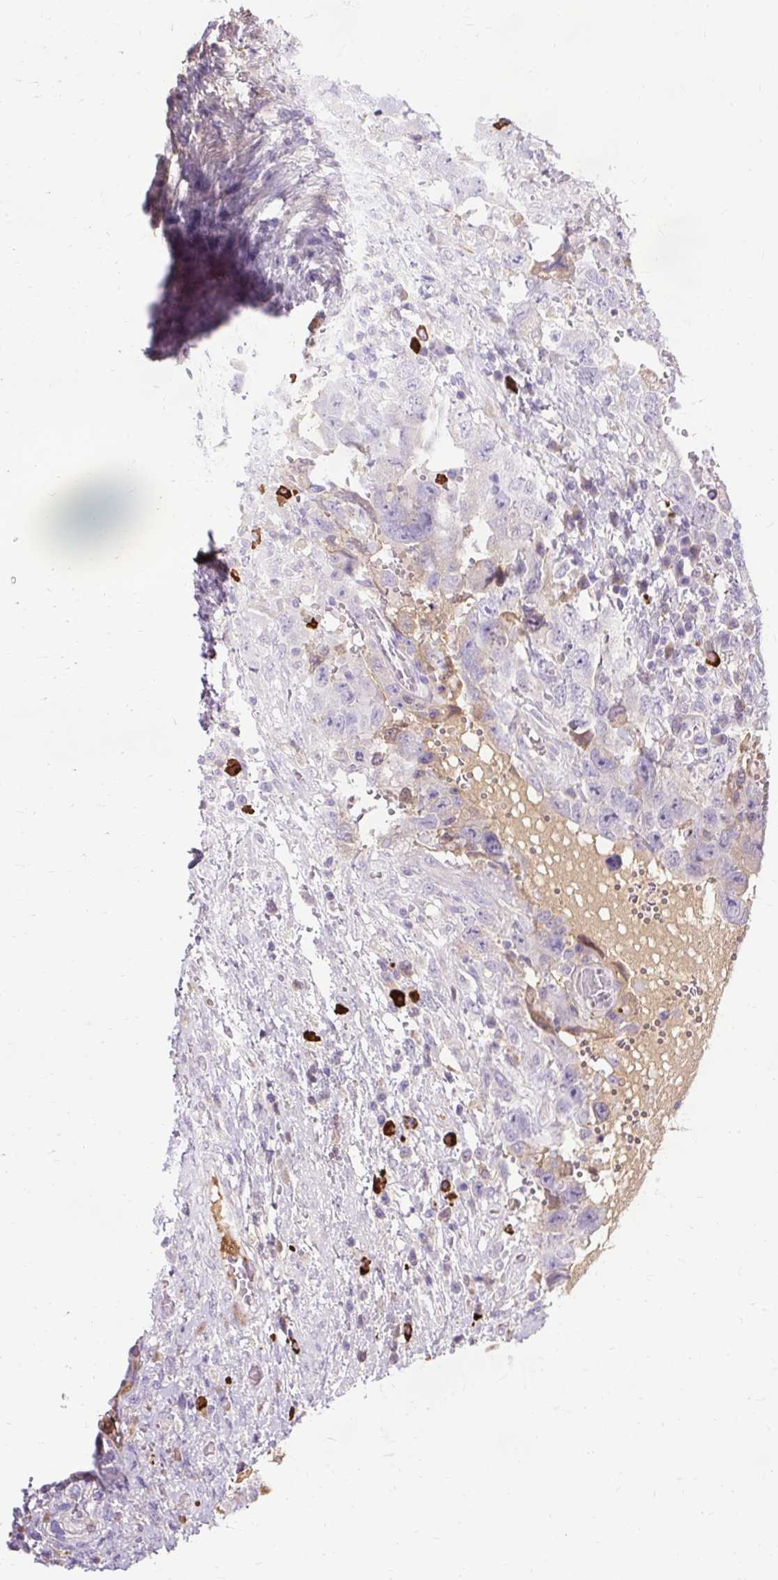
{"staining": {"intensity": "negative", "quantity": "none", "location": "none"}, "tissue": "testis cancer", "cell_type": "Tumor cells", "image_type": "cancer", "snomed": [{"axis": "morphology", "description": "Carcinoma, Embryonal, NOS"}, {"axis": "topography", "description": "Testis"}], "caption": "Immunohistochemical staining of testis embryonal carcinoma shows no significant staining in tumor cells.", "gene": "ARRDC2", "patient": {"sex": "male", "age": 26}}